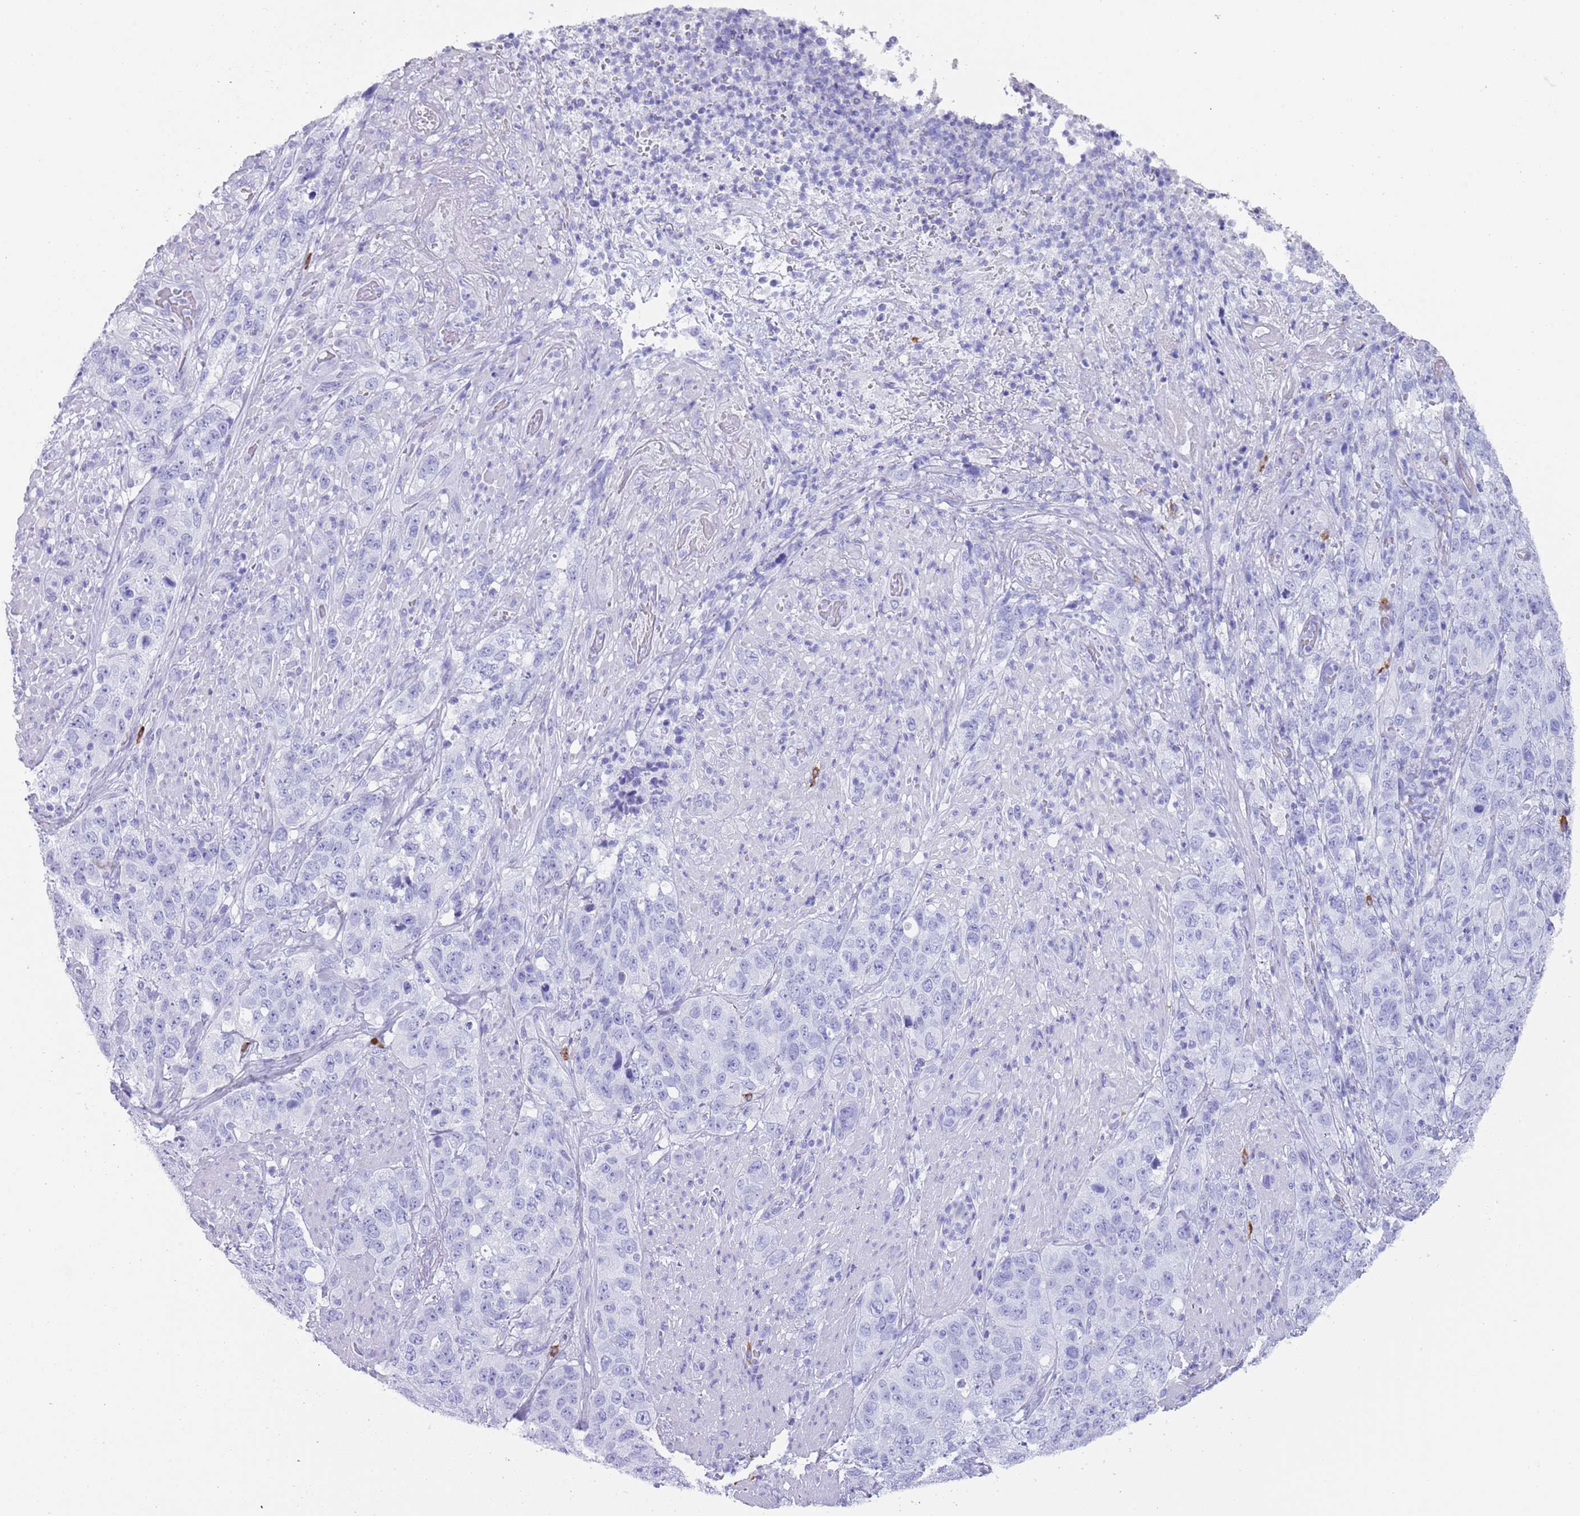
{"staining": {"intensity": "negative", "quantity": "none", "location": "none"}, "tissue": "stomach cancer", "cell_type": "Tumor cells", "image_type": "cancer", "snomed": [{"axis": "morphology", "description": "Adenocarcinoma, NOS"}, {"axis": "topography", "description": "Stomach"}], "caption": "Stomach cancer was stained to show a protein in brown. There is no significant positivity in tumor cells.", "gene": "MYADML2", "patient": {"sex": "male", "age": 48}}